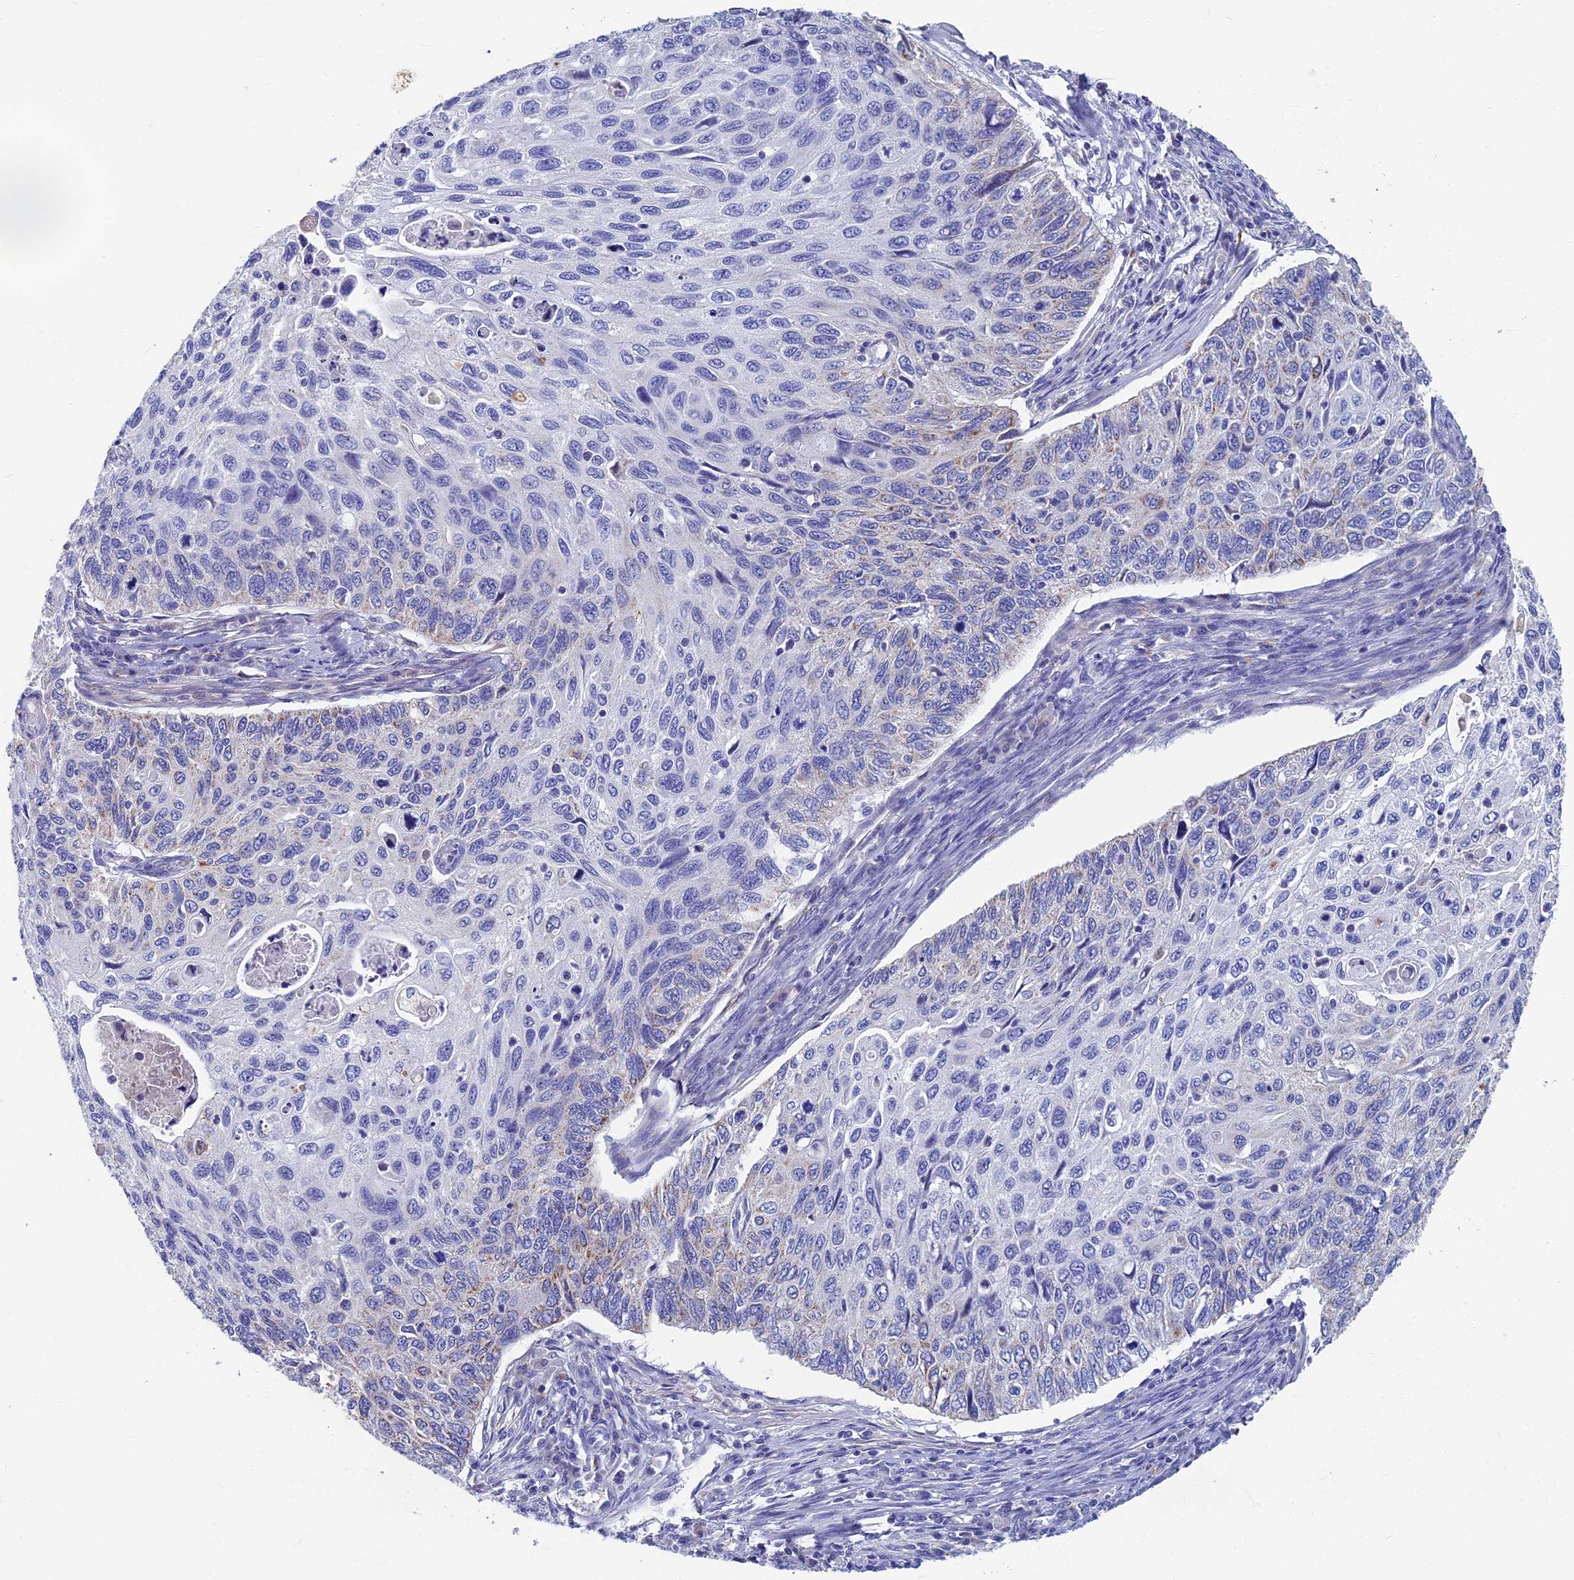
{"staining": {"intensity": "negative", "quantity": "none", "location": "none"}, "tissue": "cervical cancer", "cell_type": "Tumor cells", "image_type": "cancer", "snomed": [{"axis": "morphology", "description": "Squamous cell carcinoma, NOS"}, {"axis": "topography", "description": "Cervix"}], "caption": "An immunohistochemistry (IHC) image of cervical squamous cell carcinoma is shown. There is no staining in tumor cells of cervical squamous cell carcinoma.", "gene": "OAT", "patient": {"sex": "female", "age": 70}}